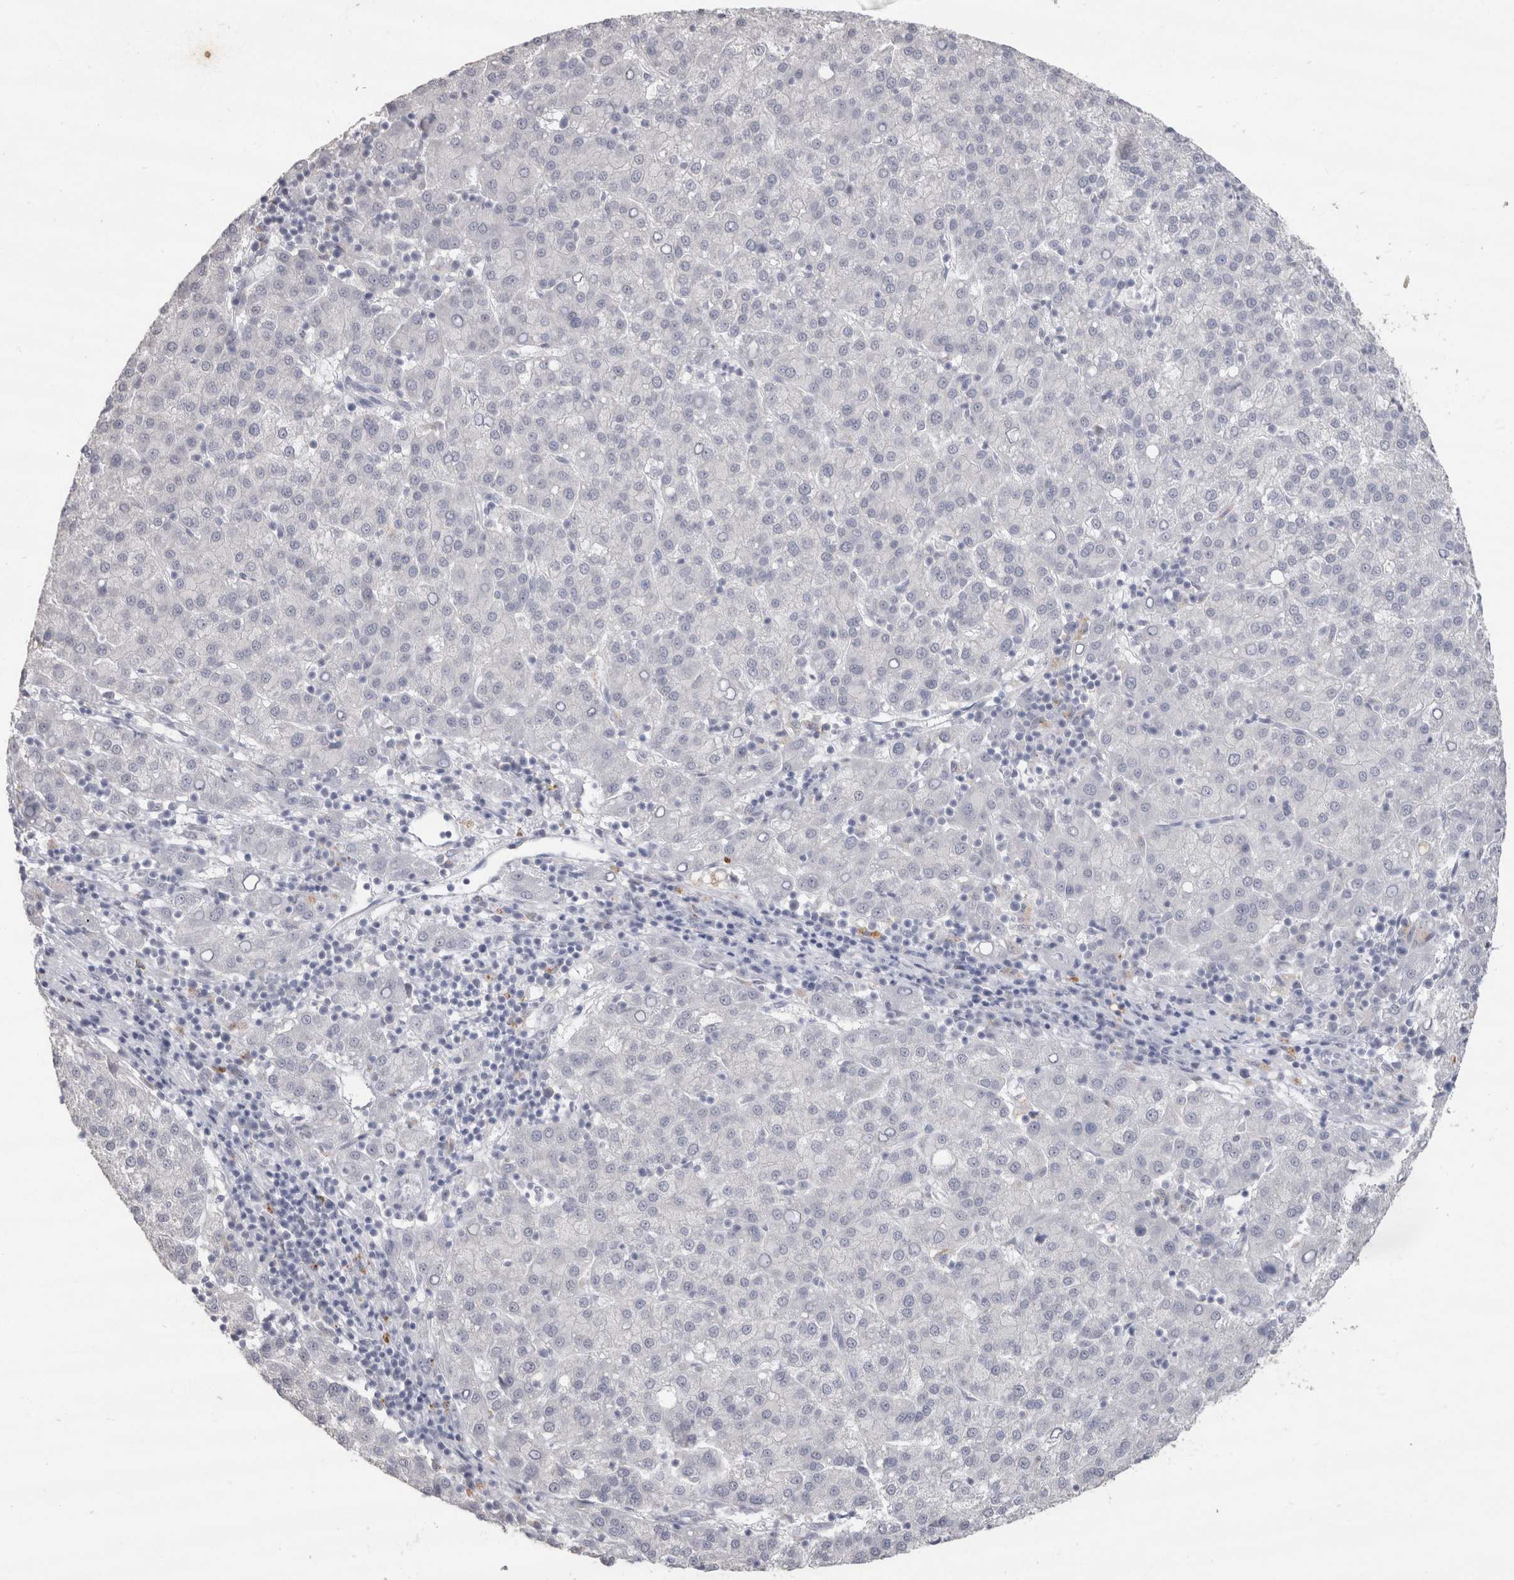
{"staining": {"intensity": "negative", "quantity": "none", "location": "none"}, "tissue": "liver cancer", "cell_type": "Tumor cells", "image_type": "cancer", "snomed": [{"axis": "morphology", "description": "Carcinoma, Hepatocellular, NOS"}, {"axis": "topography", "description": "Liver"}], "caption": "A photomicrograph of liver cancer (hepatocellular carcinoma) stained for a protein displays no brown staining in tumor cells.", "gene": "CDH17", "patient": {"sex": "female", "age": 58}}